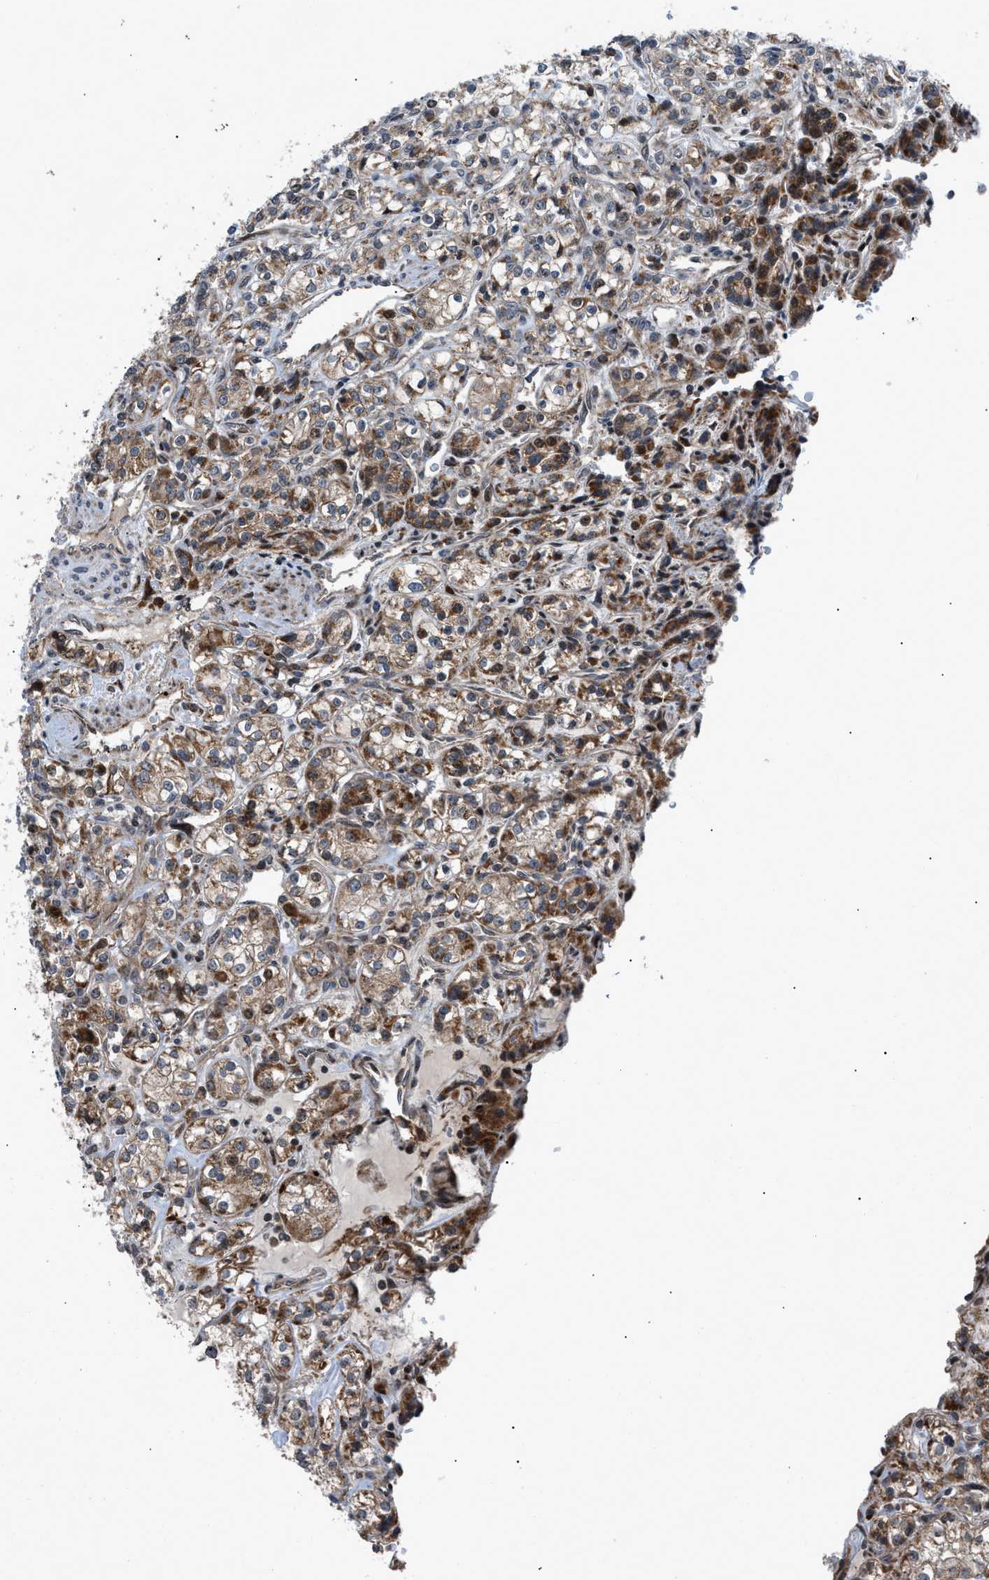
{"staining": {"intensity": "moderate", "quantity": ">75%", "location": "cytoplasmic/membranous"}, "tissue": "renal cancer", "cell_type": "Tumor cells", "image_type": "cancer", "snomed": [{"axis": "morphology", "description": "Adenocarcinoma, NOS"}, {"axis": "topography", "description": "Kidney"}], "caption": "Renal adenocarcinoma stained with DAB (3,3'-diaminobenzidine) immunohistochemistry displays medium levels of moderate cytoplasmic/membranous positivity in approximately >75% of tumor cells. The protein is shown in brown color, while the nuclei are stained blue.", "gene": "AP3M2", "patient": {"sex": "male", "age": 77}}